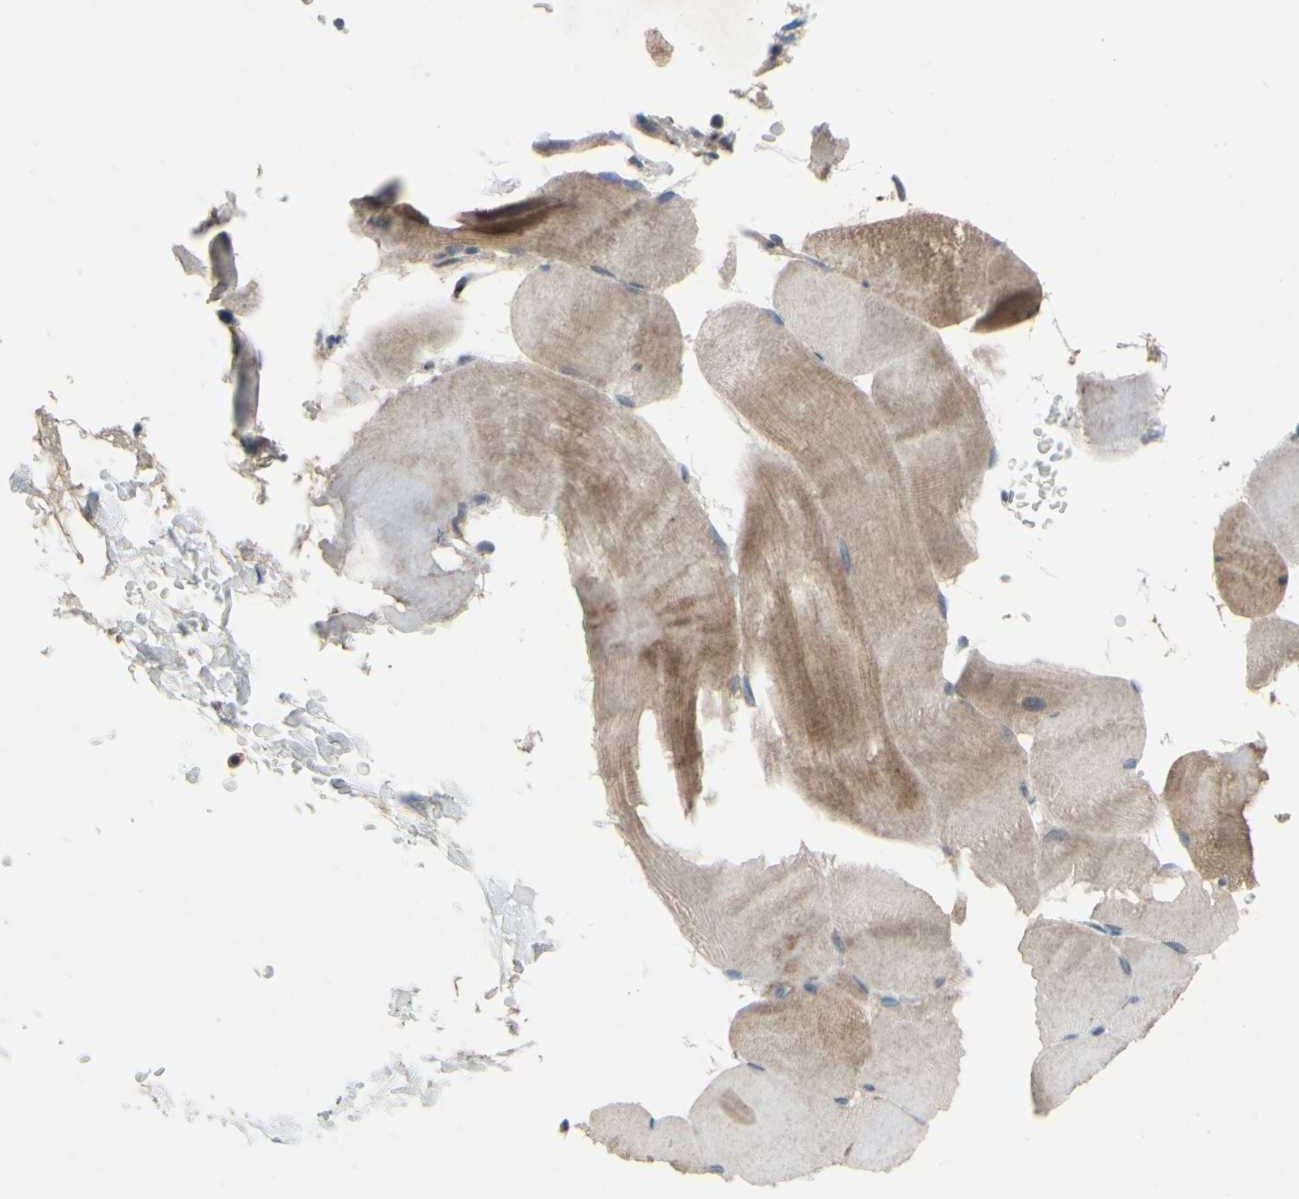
{"staining": {"intensity": "moderate", "quantity": ">75%", "location": "cytoplasmic/membranous"}, "tissue": "skeletal muscle", "cell_type": "Myocytes", "image_type": "normal", "snomed": [{"axis": "morphology", "description": "Normal tissue, NOS"}, {"axis": "topography", "description": "Skin"}, {"axis": "topography", "description": "Skeletal muscle"}], "caption": "Myocytes reveal medium levels of moderate cytoplasmic/membranous expression in about >75% of cells in normal human skeletal muscle. (DAB (3,3'-diaminobenzidine) IHC, brown staining for protein, blue staining for nuclei).", "gene": "CDCP1", "patient": {"sex": "male", "age": 83}}